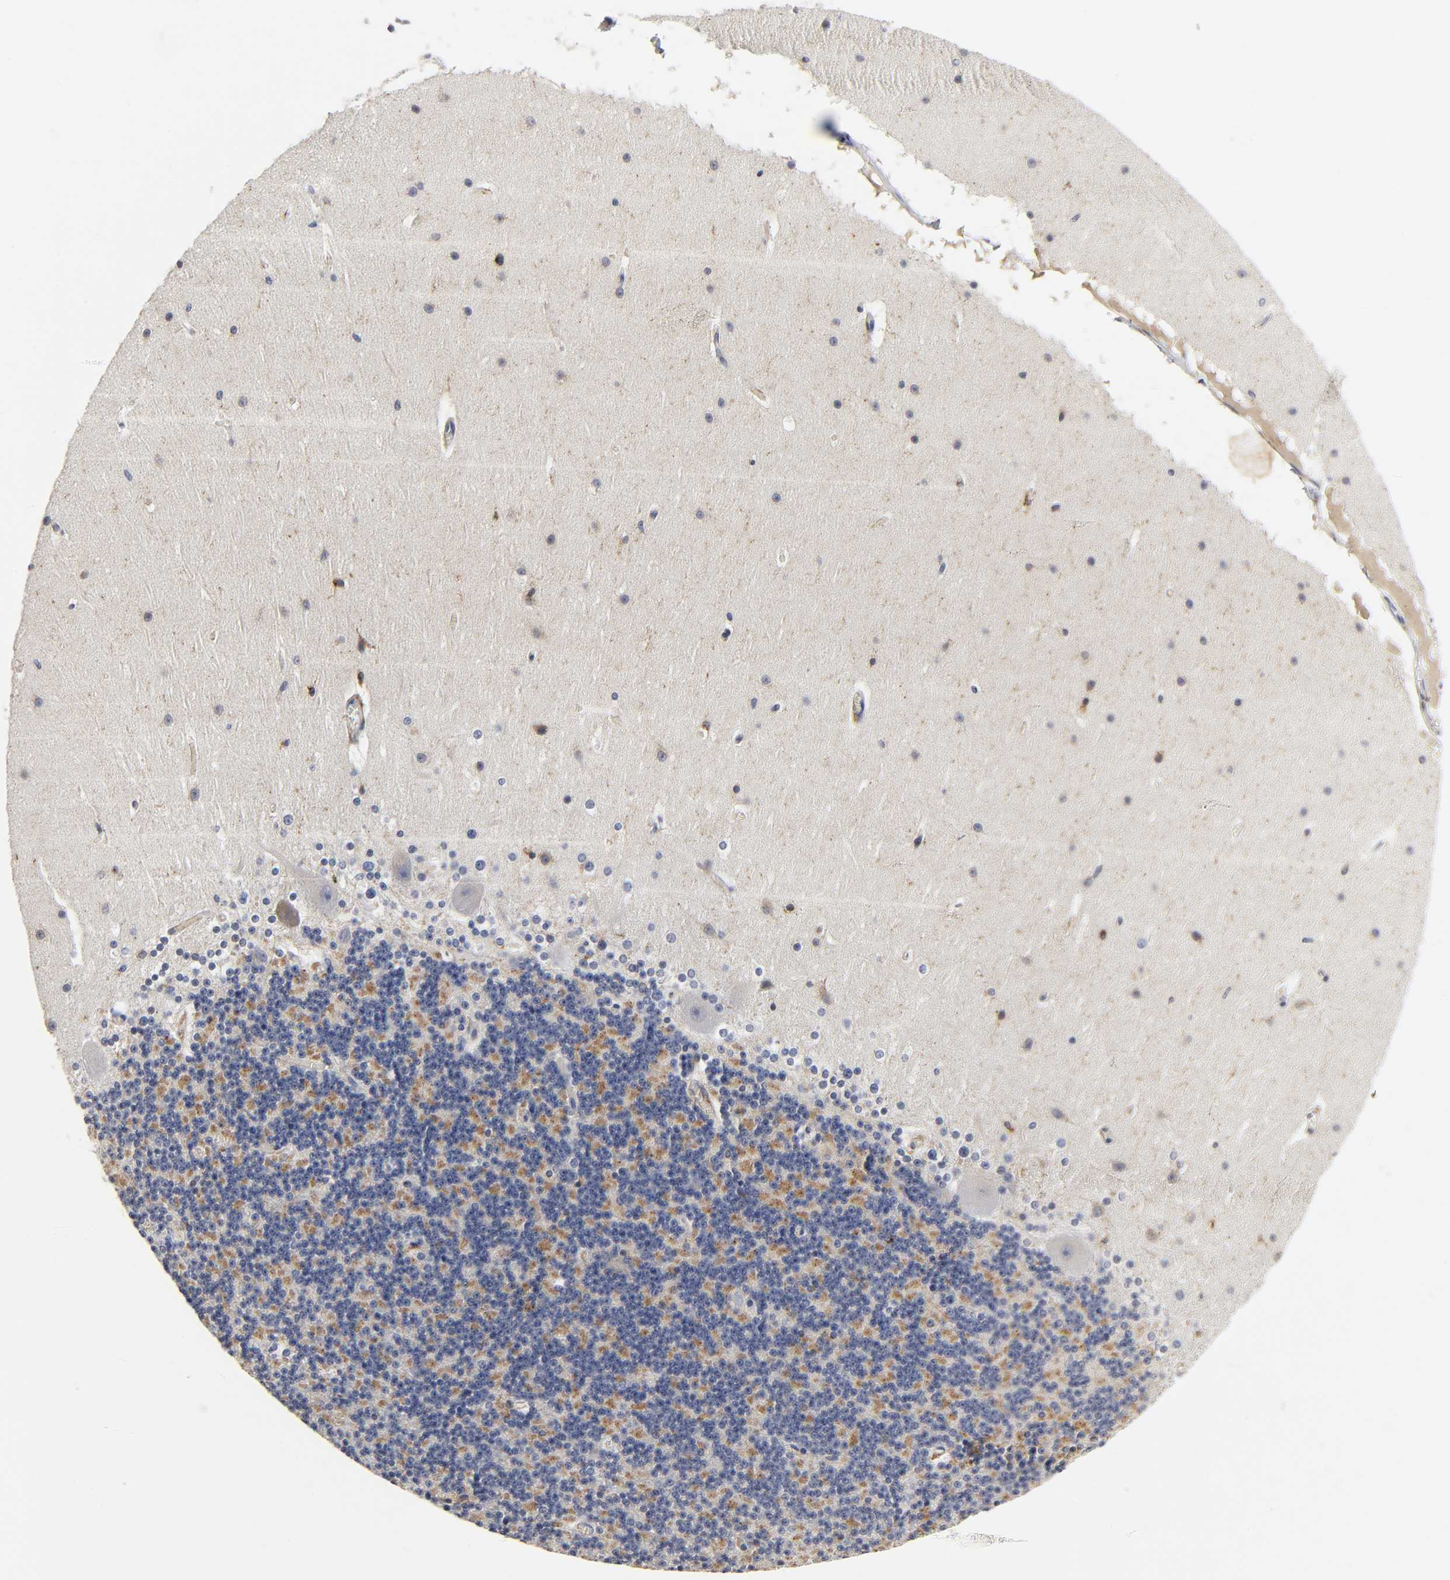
{"staining": {"intensity": "negative", "quantity": "none", "location": "none"}, "tissue": "cerebellum", "cell_type": "Cells in granular layer", "image_type": "normal", "snomed": [{"axis": "morphology", "description": "Normal tissue, NOS"}, {"axis": "topography", "description": "Cerebellum"}], "caption": "Immunohistochemistry (IHC) of normal human cerebellum reveals no positivity in cells in granular layer. (DAB (3,3'-diaminobenzidine) immunohistochemistry (IHC) with hematoxylin counter stain).", "gene": "LRP1", "patient": {"sex": "female", "age": 19}}